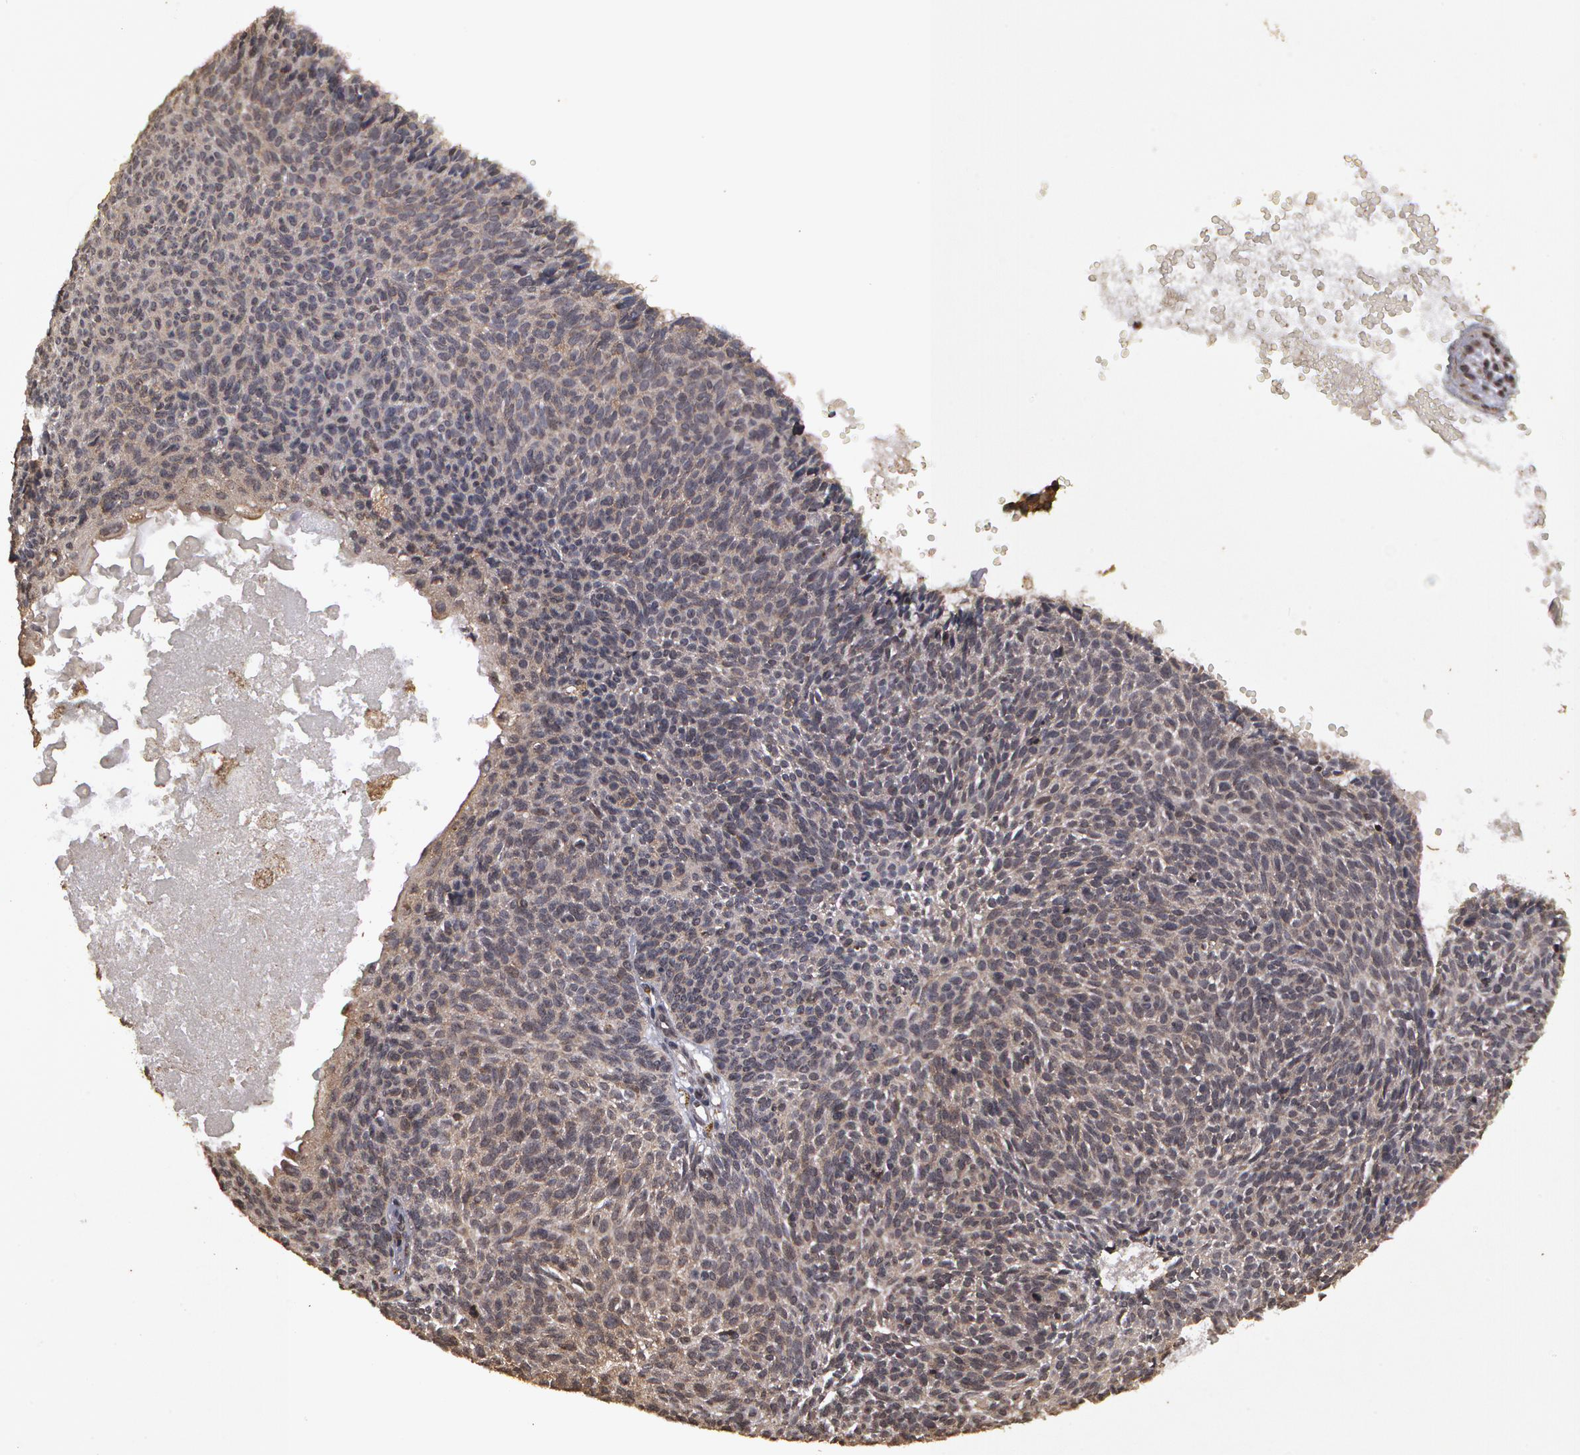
{"staining": {"intensity": "negative", "quantity": "none", "location": "none"}, "tissue": "skin cancer", "cell_type": "Tumor cells", "image_type": "cancer", "snomed": [{"axis": "morphology", "description": "Basal cell carcinoma"}, {"axis": "topography", "description": "Skin"}], "caption": "This is a photomicrograph of immunohistochemistry staining of skin basal cell carcinoma, which shows no expression in tumor cells.", "gene": "CALR", "patient": {"sex": "male", "age": 84}}